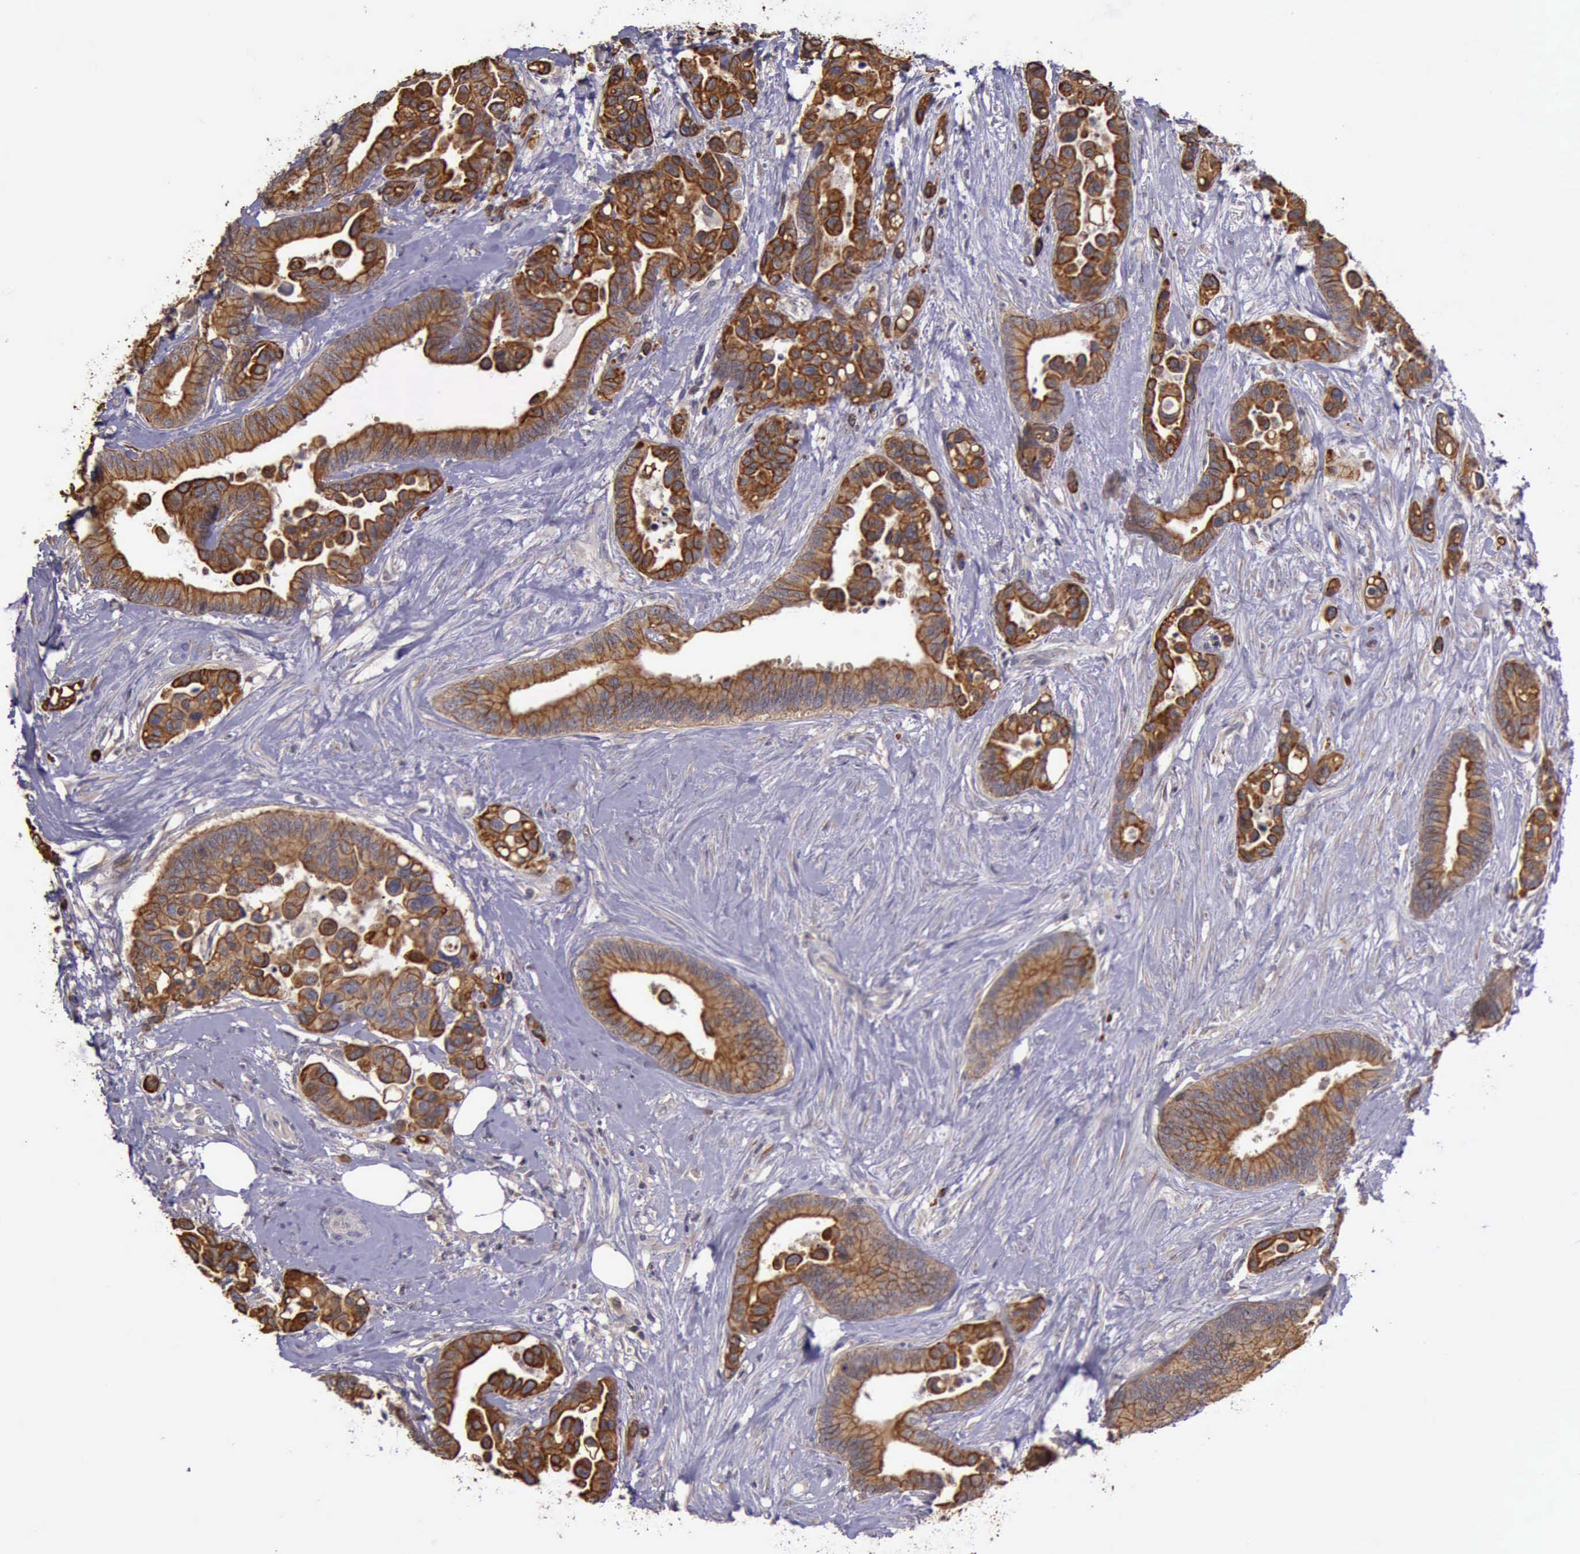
{"staining": {"intensity": "moderate", "quantity": ">75%", "location": "cytoplasmic/membranous"}, "tissue": "colorectal cancer", "cell_type": "Tumor cells", "image_type": "cancer", "snomed": [{"axis": "morphology", "description": "Adenocarcinoma, NOS"}, {"axis": "topography", "description": "Colon"}], "caption": "There is medium levels of moderate cytoplasmic/membranous staining in tumor cells of adenocarcinoma (colorectal), as demonstrated by immunohistochemical staining (brown color).", "gene": "RAB39B", "patient": {"sex": "male", "age": 82}}